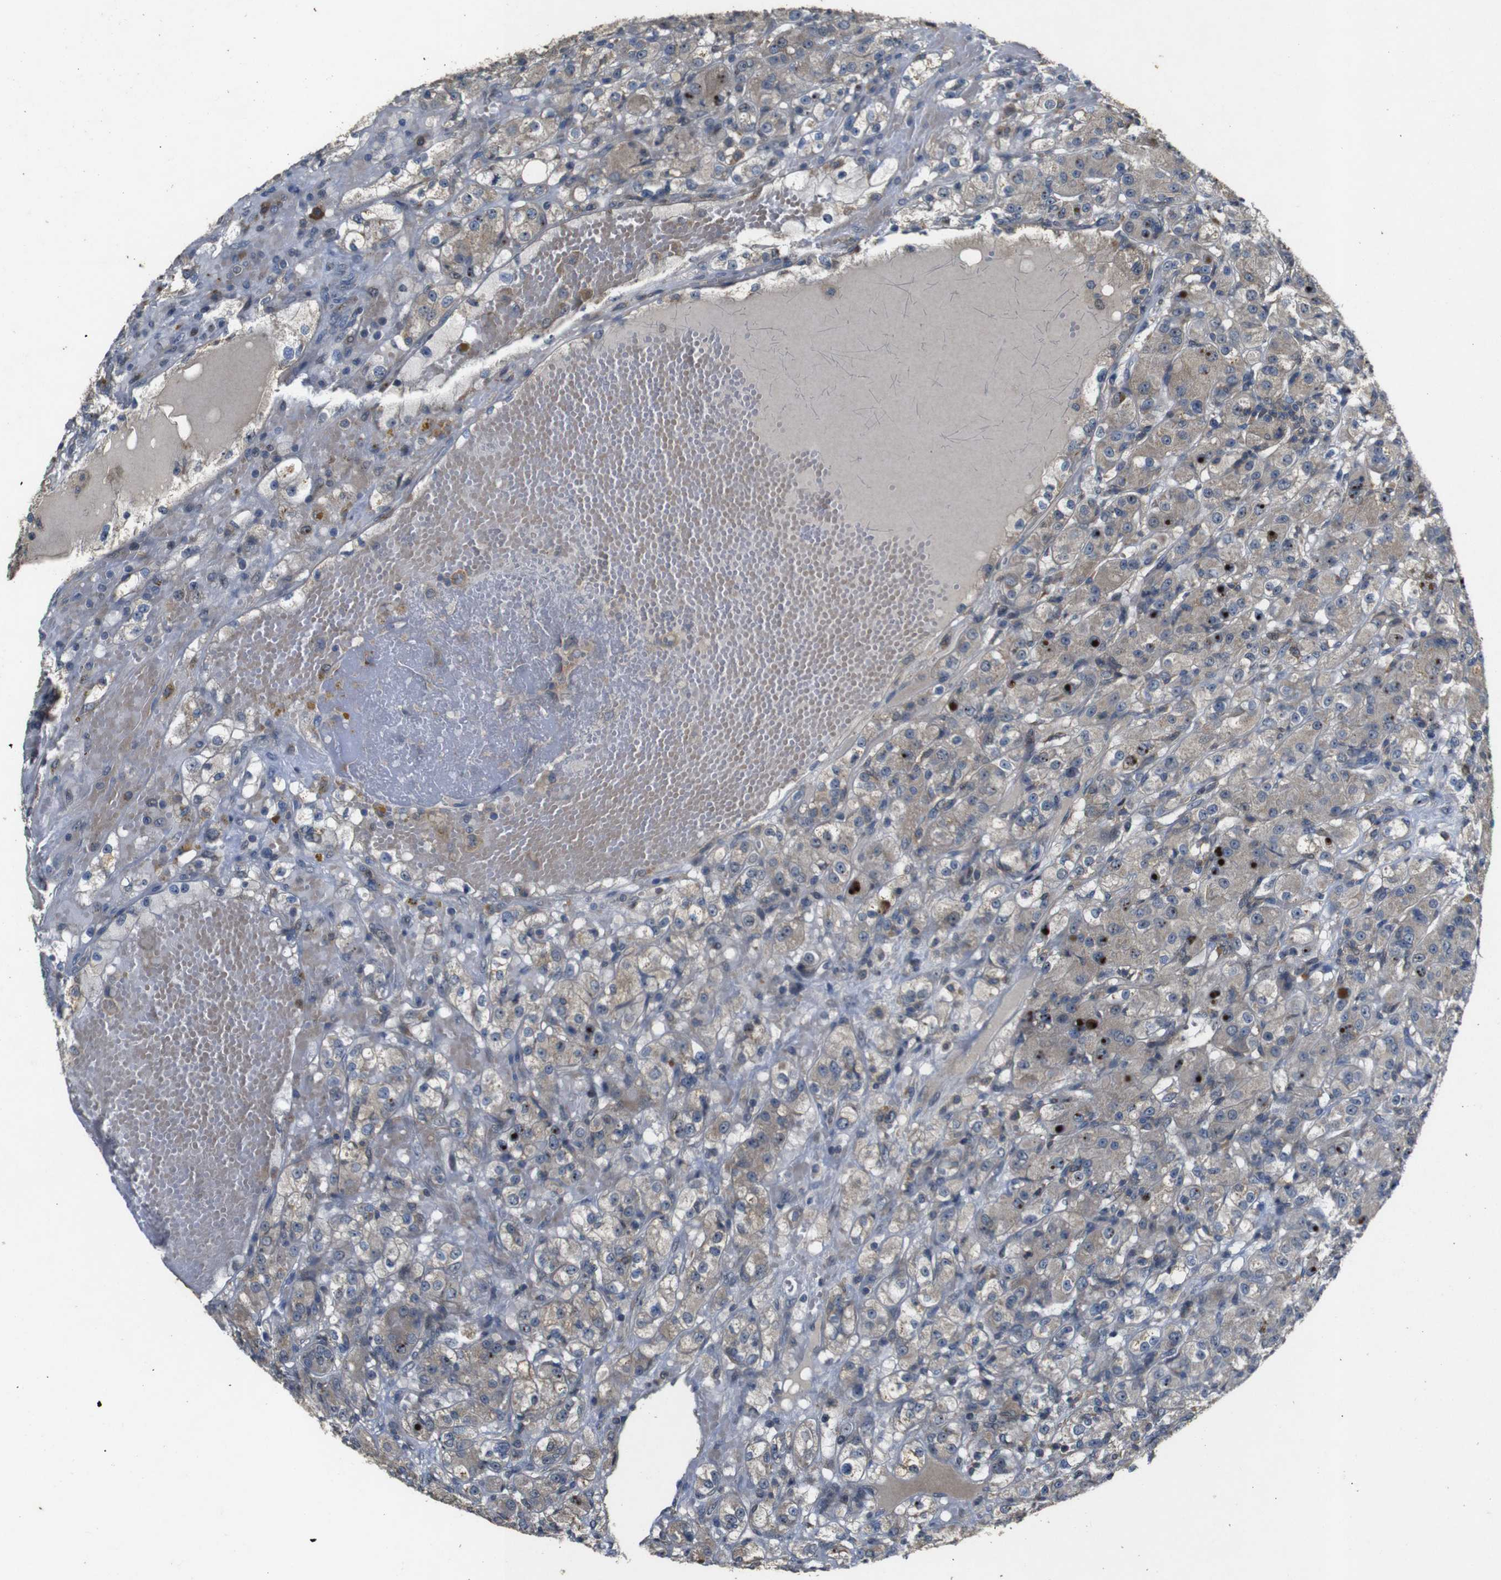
{"staining": {"intensity": "weak", "quantity": "25%-75%", "location": "cytoplasmic/membranous"}, "tissue": "renal cancer", "cell_type": "Tumor cells", "image_type": "cancer", "snomed": [{"axis": "morphology", "description": "Normal tissue, NOS"}, {"axis": "morphology", "description": "Adenocarcinoma, NOS"}, {"axis": "topography", "description": "Kidney"}], "caption": "IHC micrograph of neoplastic tissue: adenocarcinoma (renal) stained using IHC reveals low levels of weak protein expression localized specifically in the cytoplasmic/membranous of tumor cells, appearing as a cytoplasmic/membranous brown color.", "gene": "MAGI2", "patient": {"sex": "male", "age": 61}}